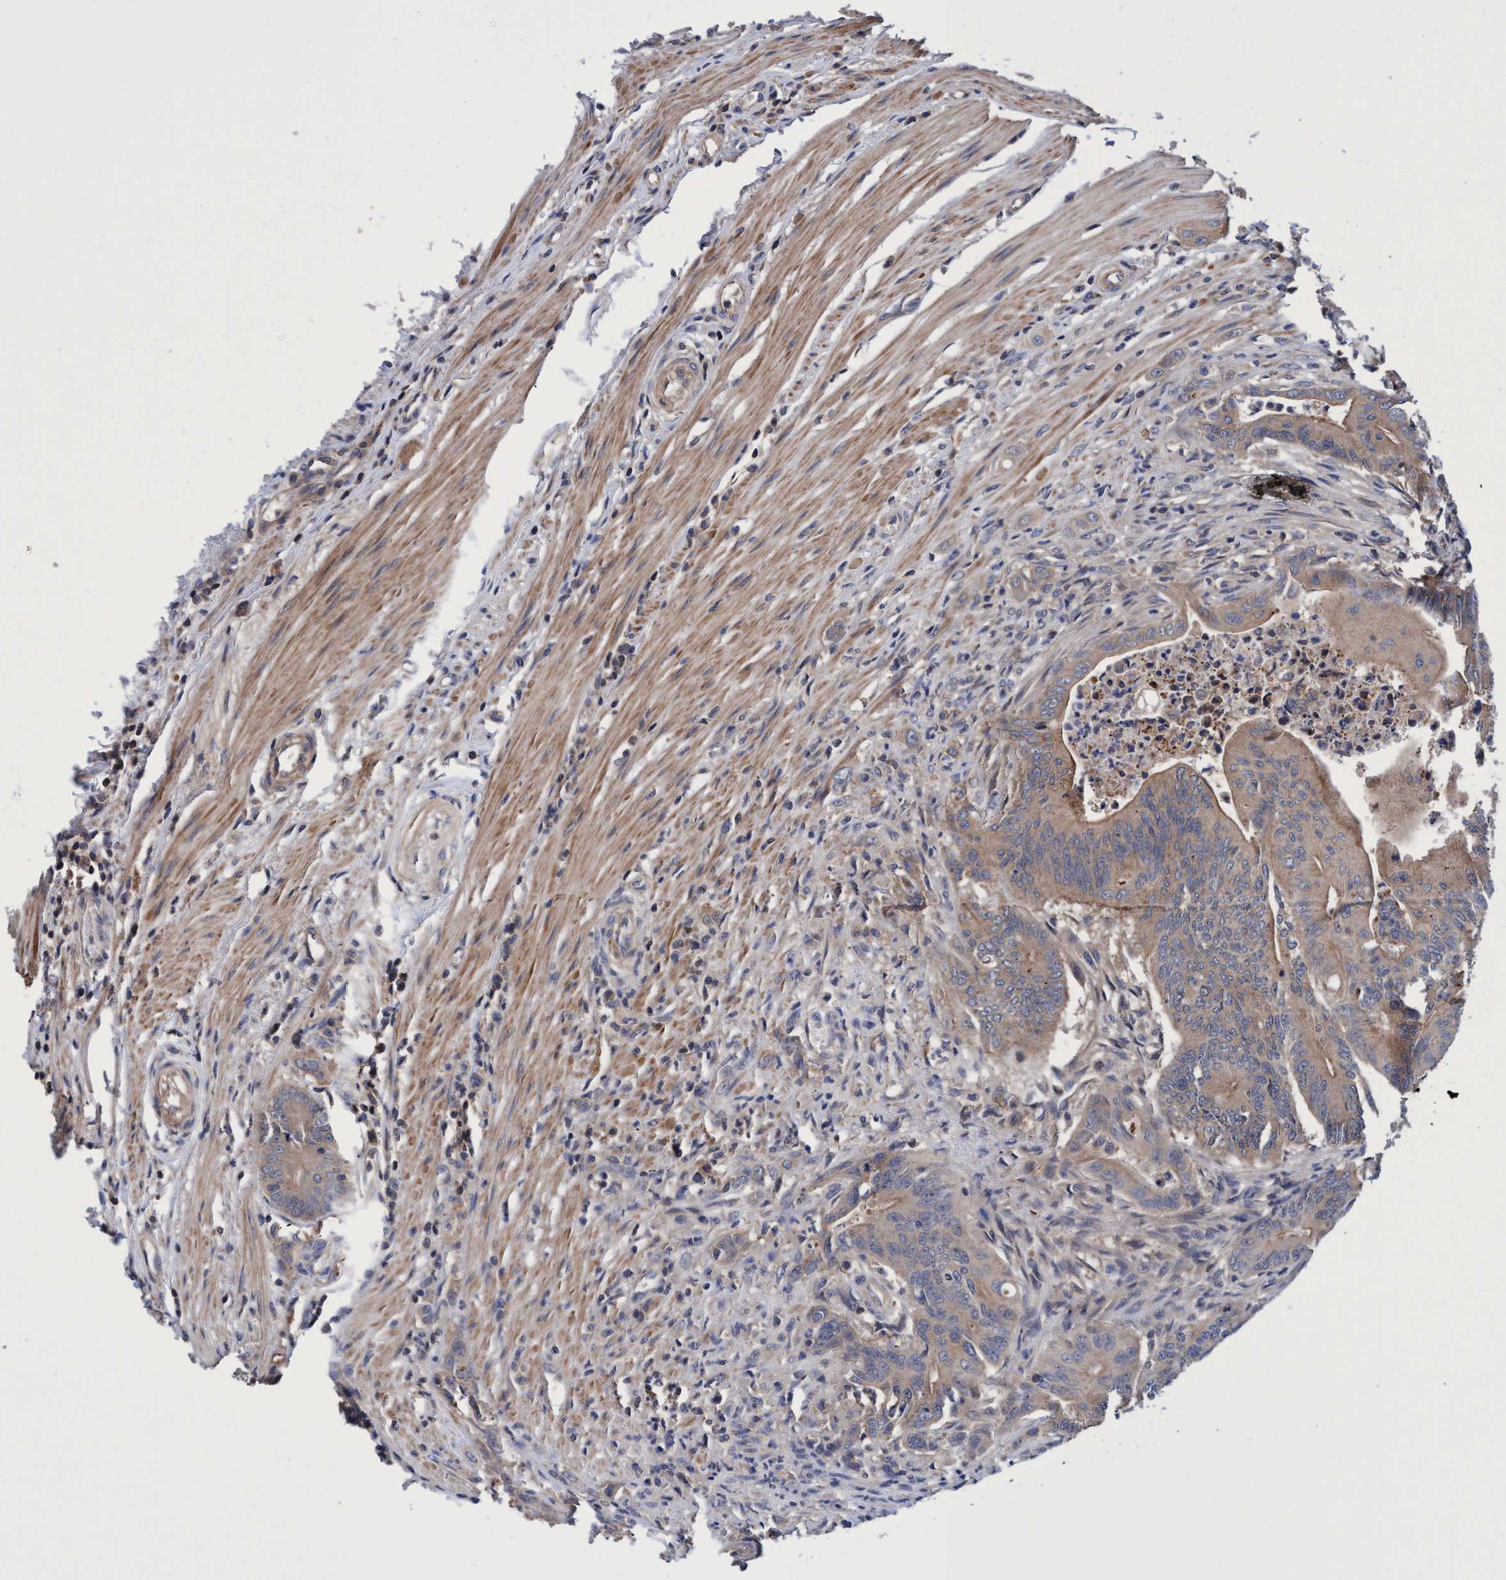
{"staining": {"intensity": "moderate", "quantity": "25%-75%", "location": "cytoplasmic/membranous"}, "tissue": "colorectal cancer", "cell_type": "Tumor cells", "image_type": "cancer", "snomed": [{"axis": "morphology", "description": "Adenoma, NOS"}, {"axis": "morphology", "description": "Adenocarcinoma, NOS"}, {"axis": "topography", "description": "Colon"}], "caption": "Tumor cells show medium levels of moderate cytoplasmic/membranous expression in about 25%-75% of cells in colorectal cancer (adenoma).", "gene": "CALCOCO2", "patient": {"sex": "male", "age": 79}}